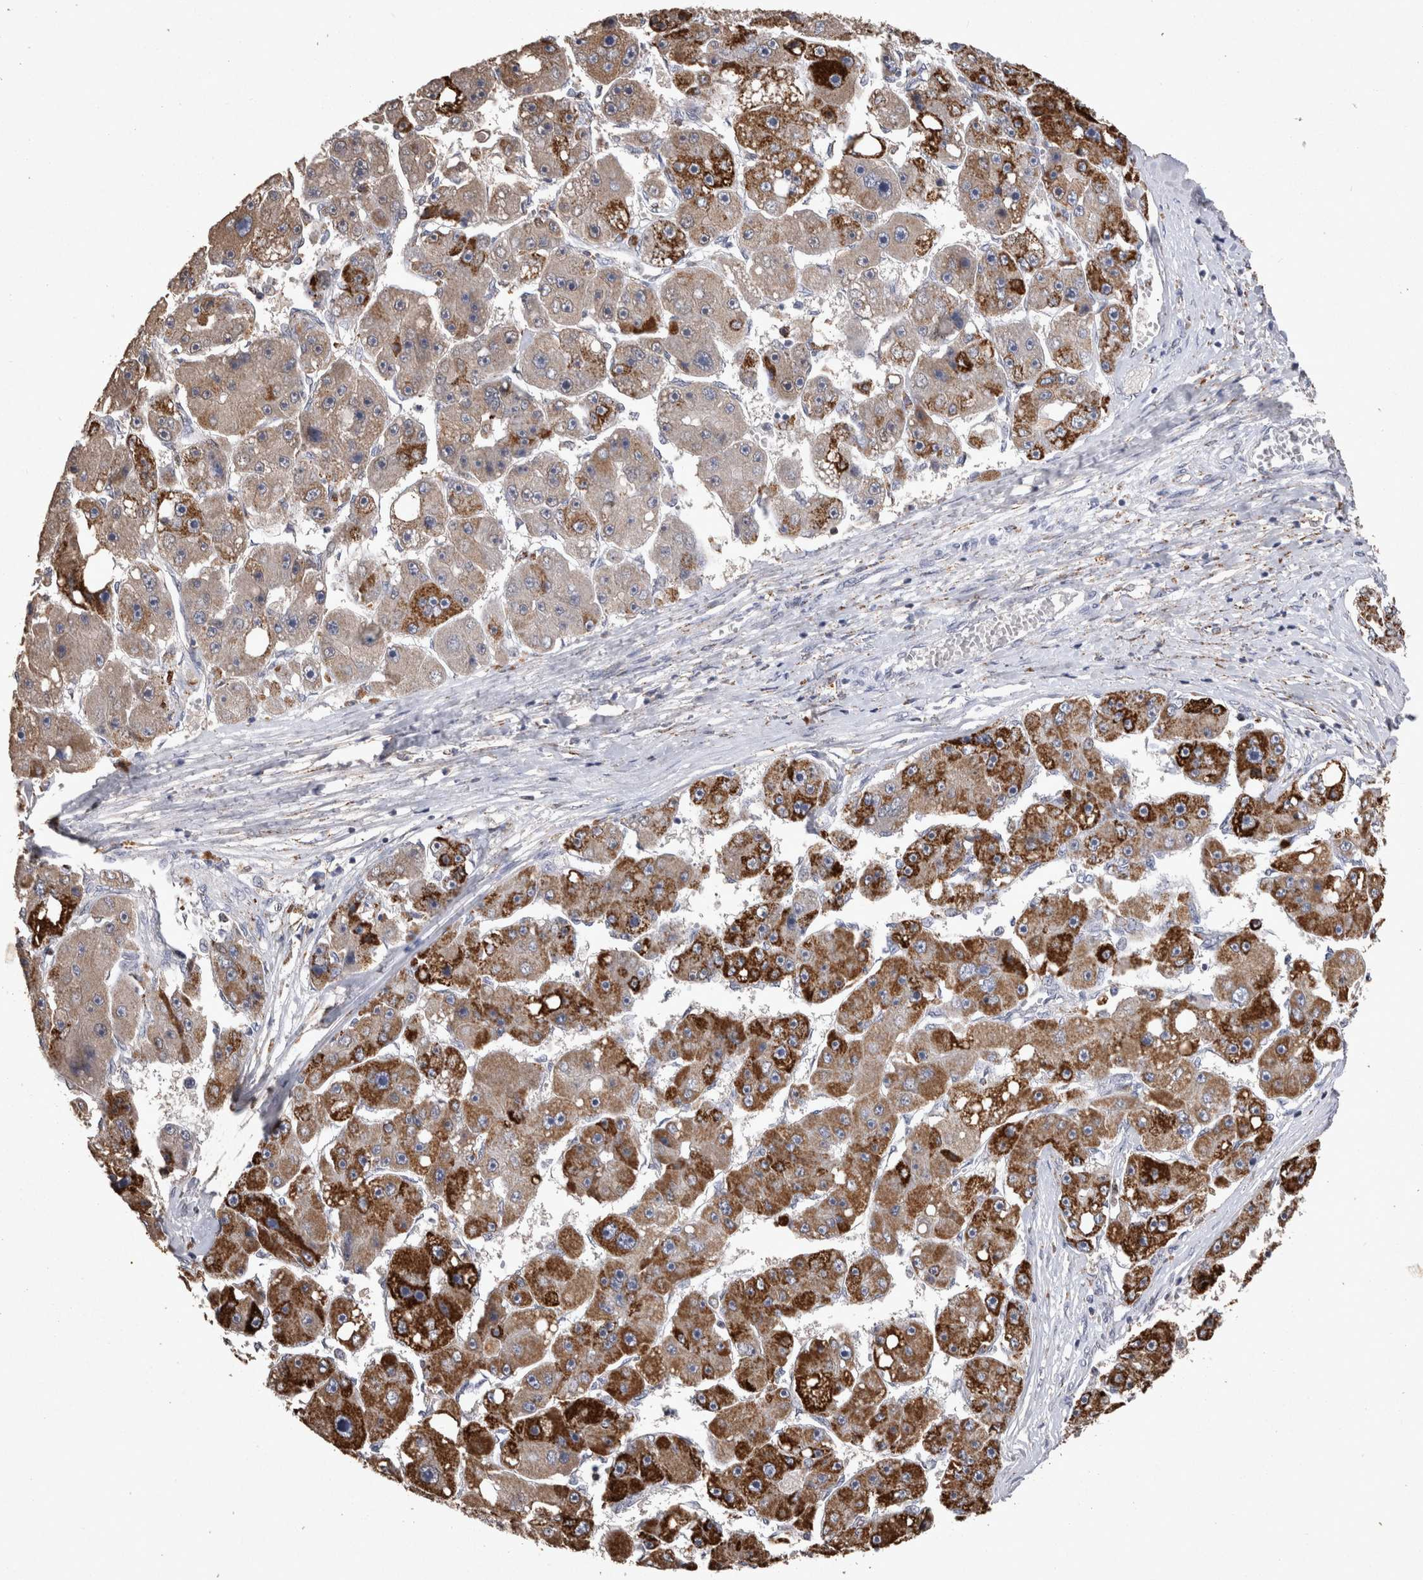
{"staining": {"intensity": "strong", "quantity": ">75%", "location": "cytoplasmic/membranous"}, "tissue": "liver cancer", "cell_type": "Tumor cells", "image_type": "cancer", "snomed": [{"axis": "morphology", "description": "Carcinoma, Hepatocellular, NOS"}, {"axis": "topography", "description": "Liver"}], "caption": "Immunohistochemical staining of human liver cancer (hepatocellular carcinoma) exhibits strong cytoplasmic/membranous protein expression in approximately >75% of tumor cells.", "gene": "DKK3", "patient": {"sex": "female", "age": 61}}